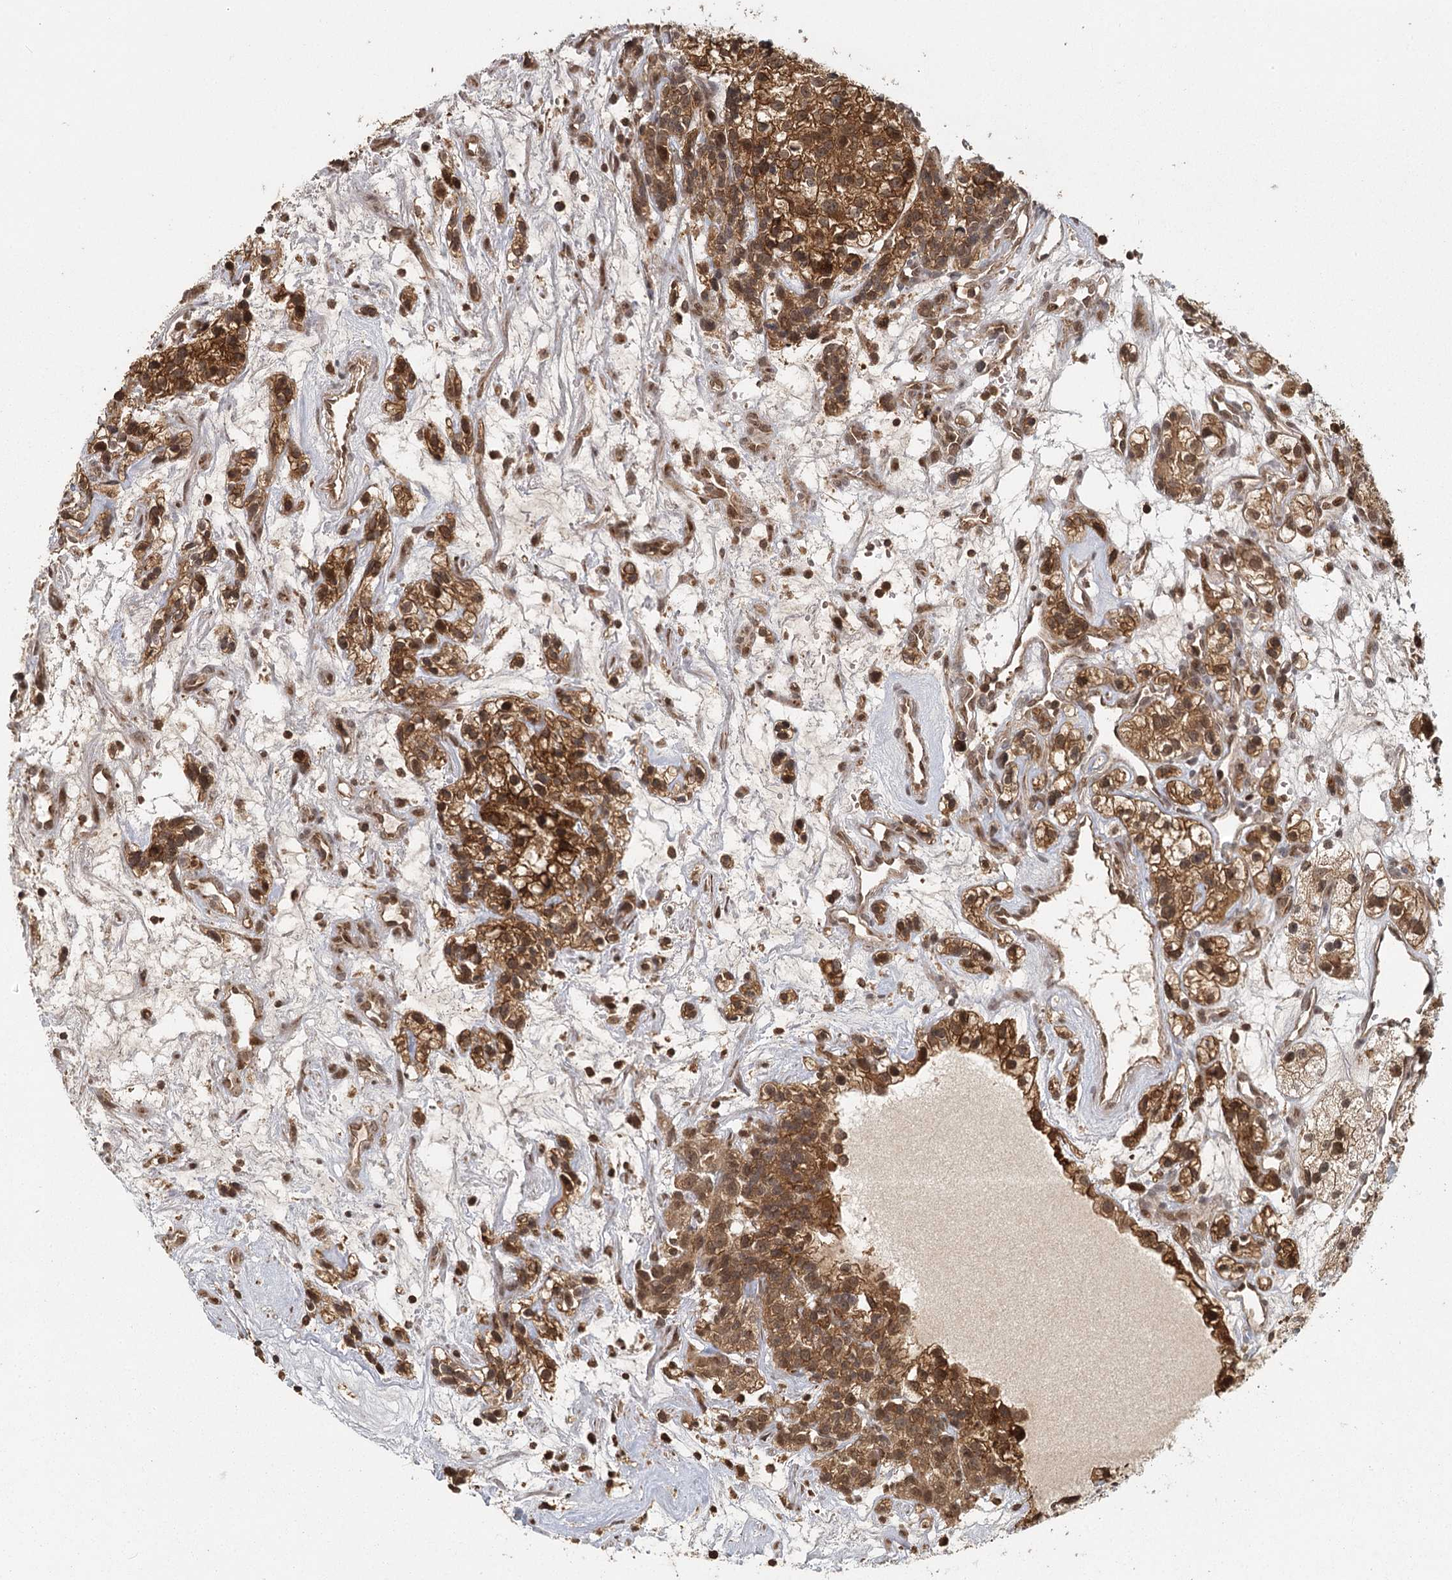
{"staining": {"intensity": "strong", "quantity": ">75%", "location": "cytoplasmic/membranous"}, "tissue": "renal cancer", "cell_type": "Tumor cells", "image_type": "cancer", "snomed": [{"axis": "morphology", "description": "Adenocarcinoma, NOS"}, {"axis": "topography", "description": "Kidney"}], "caption": "High-power microscopy captured an immunohistochemistry histopathology image of renal adenocarcinoma, revealing strong cytoplasmic/membranous expression in approximately >75% of tumor cells.", "gene": "MICU1", "patient": {"sex": "female", "age": 57}}